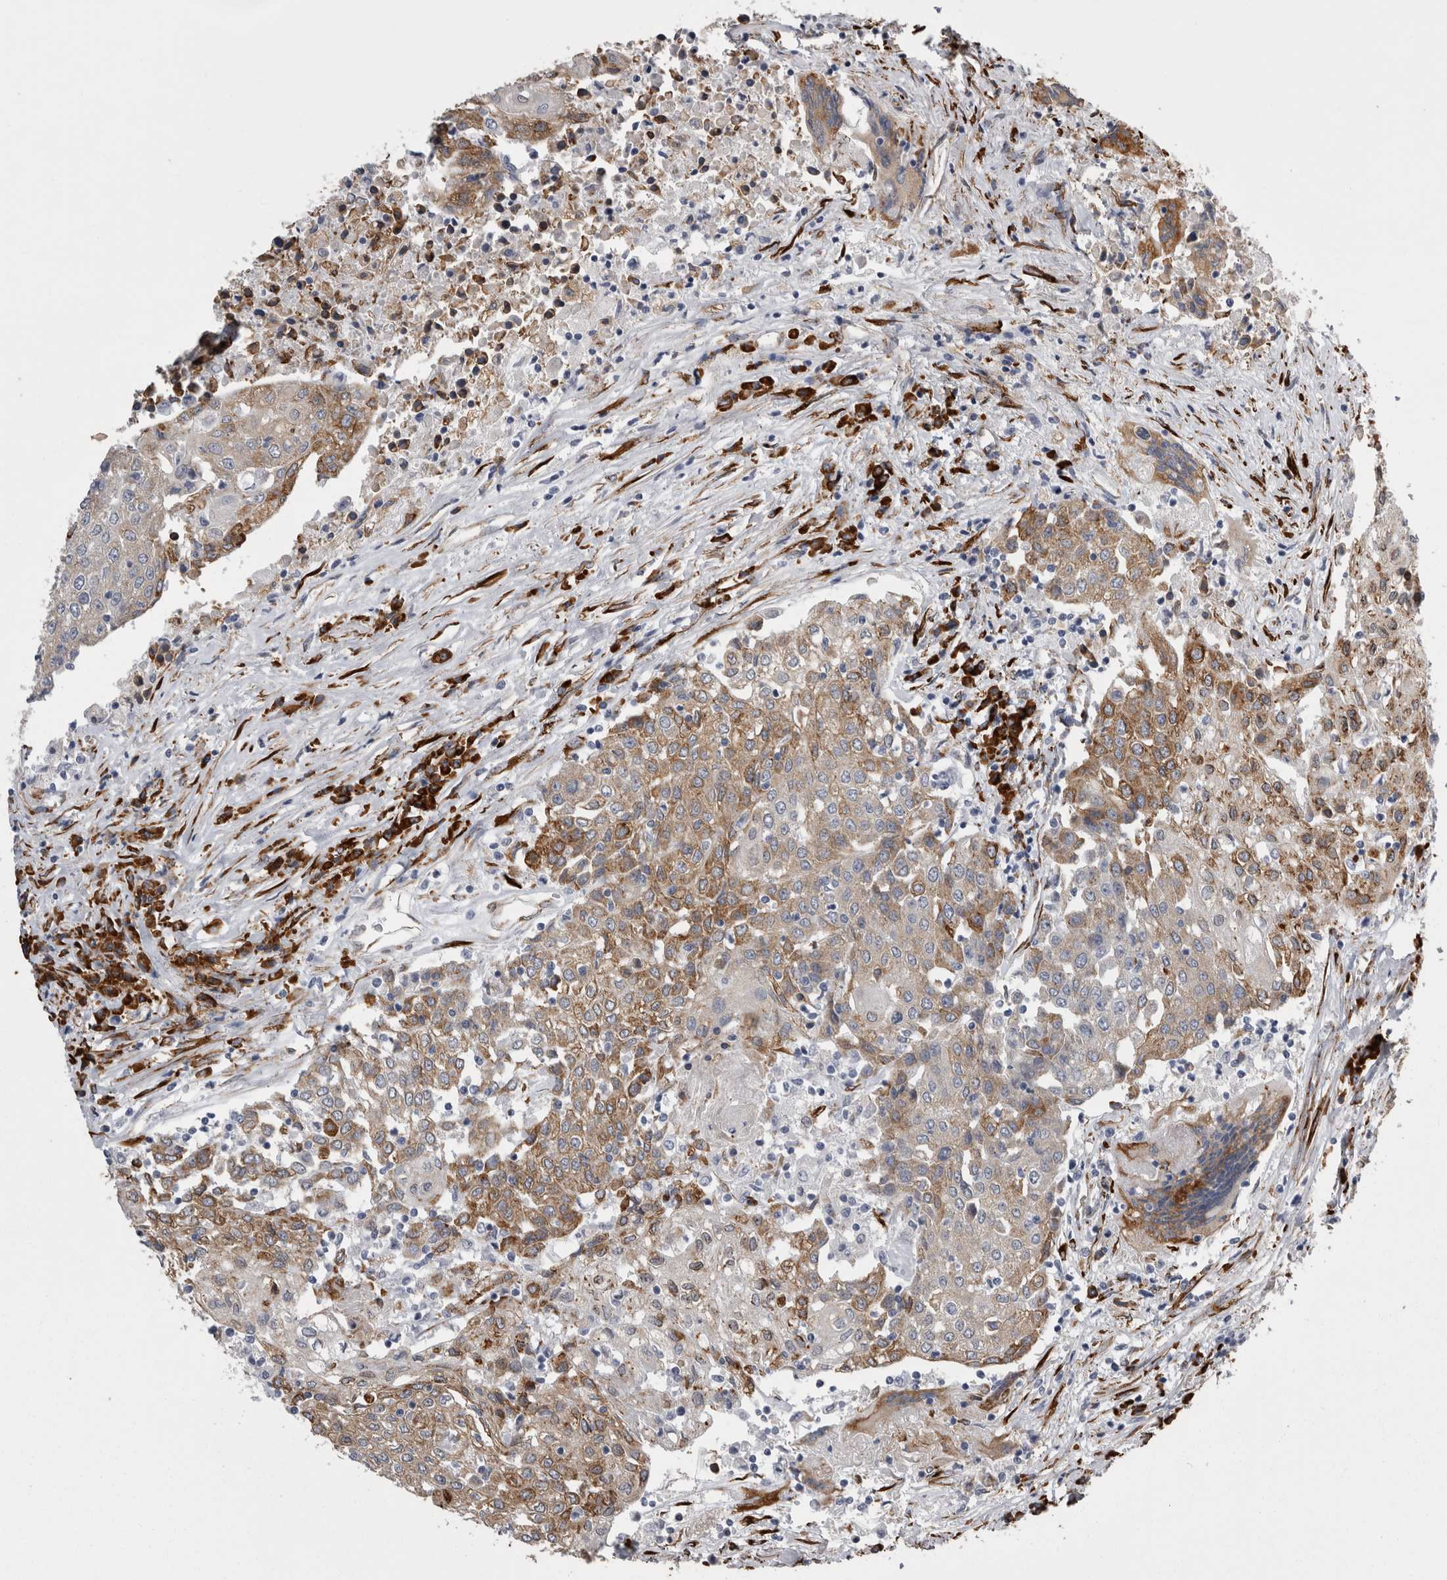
{"staining": {"intensity": "moderate", "quantity": "25%-75%", "location": "cytoplasmic/membranous"}, "tissue": "urothelial cancer", "cell_type": "Tumor cells", "image_type": "cancer", "snomed": [{"axis": "morphology", "description": "Urothelial carcinoma, High grade"}, {"axis": "topography", "description": "Urinary bladder"}], "caption": "IHC (DAB (3,3'-diaminobenzidine)) staining of urothelial cancer displays moderate cytoplasmic/membranous protein positivity in approximately 25%-75% of tumor cells.", "gene": "FHIP2B", "patient": {"sex": "female", "age": 85}}